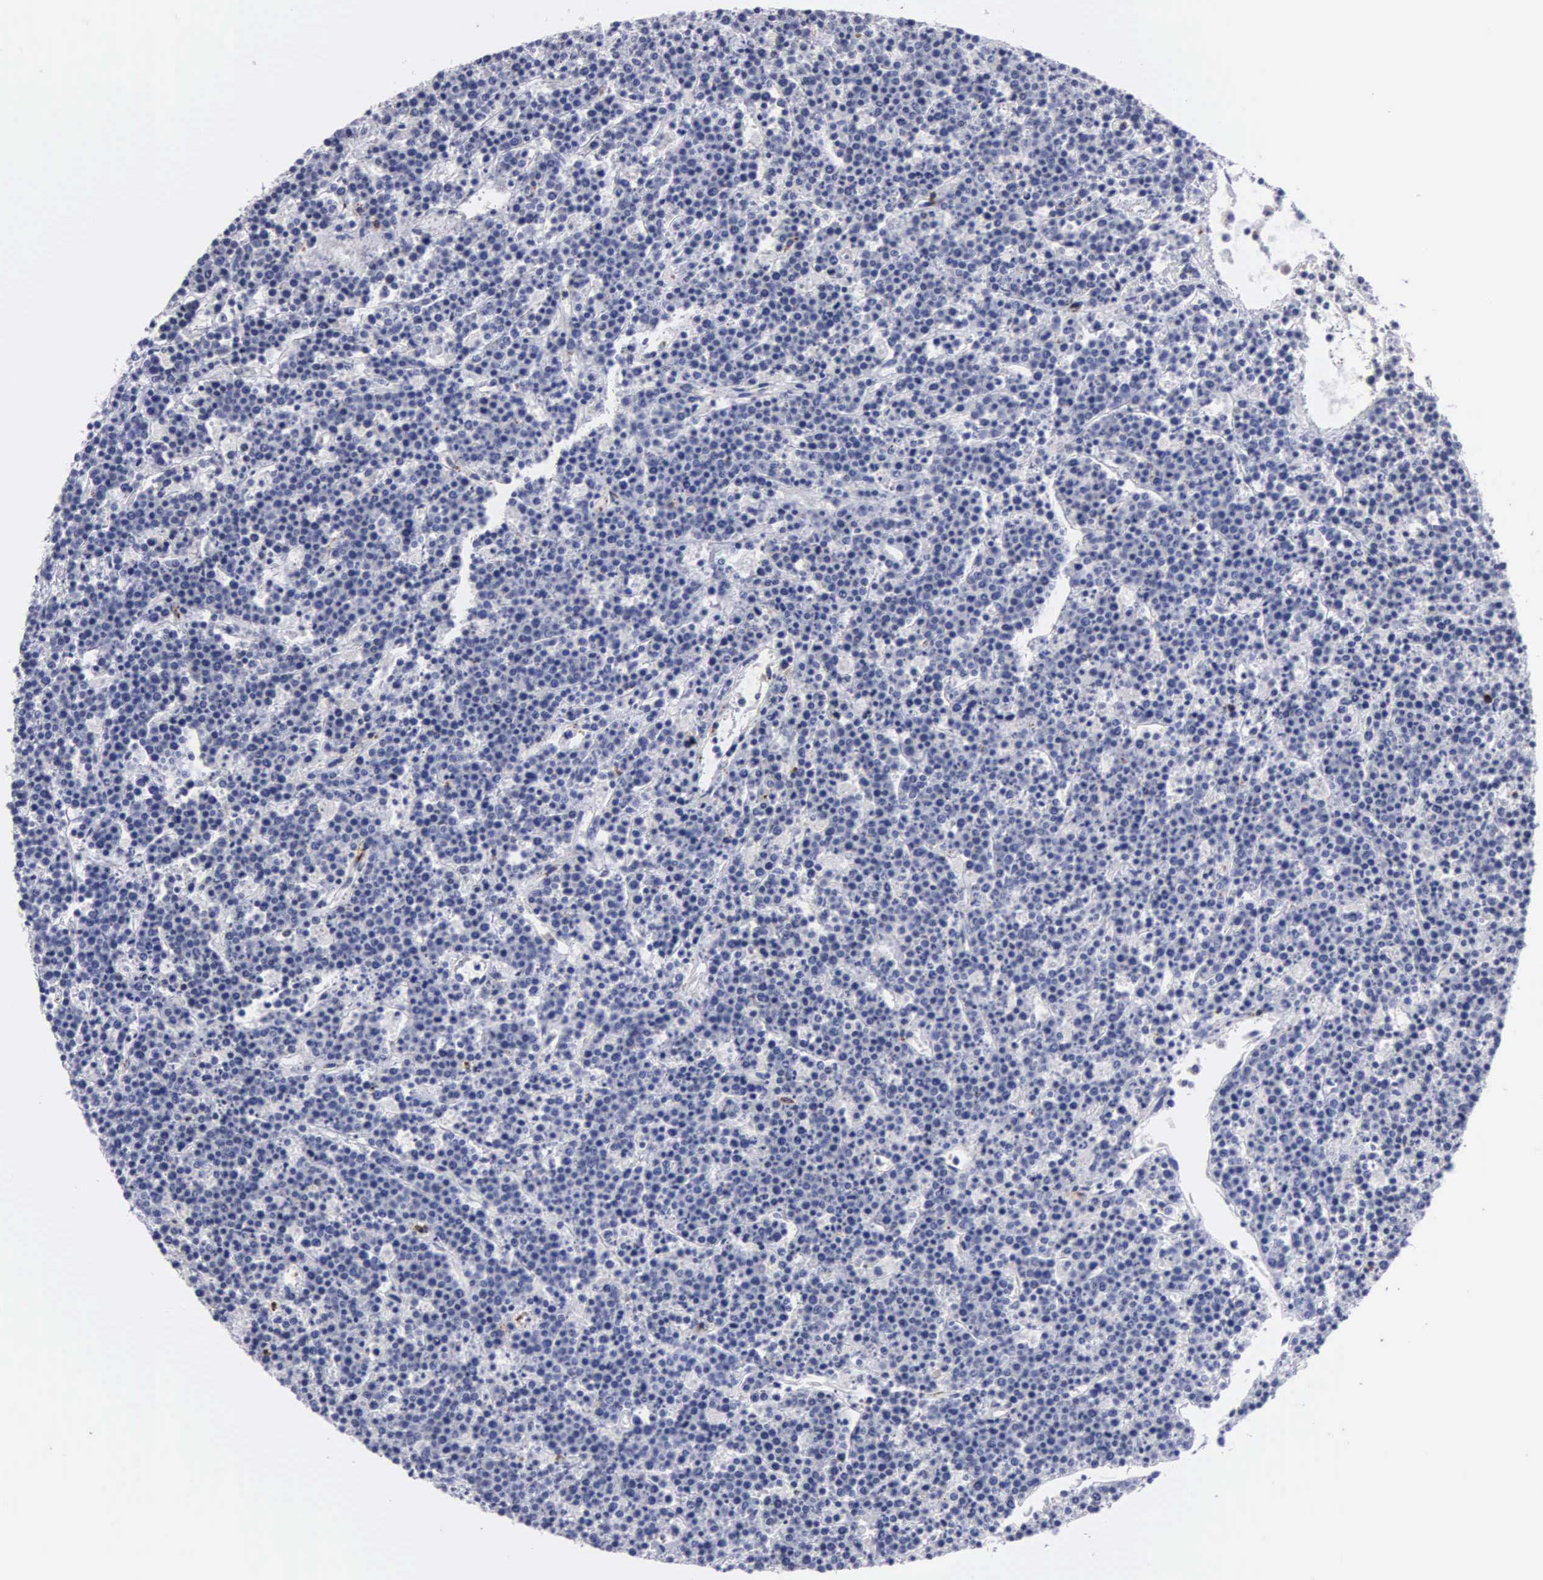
{"staining": {"intensity": "negative", "quantity": "none", "location": "none"}, "tissue": "lymphoma", "cell_type": "Tumor cells", "image_type": "cancer", "snomed": [{"axis": "morphology", "description": "Malignant lymphoma, non-Hodgkin's type, High grade"}, {"axis": "topography", "description": "Ovary"}], "caption": "This image is of lymphoma stained with immunohistochemistry (IHC) to label a protein in brown with the nuclei are counter-stained blue. There is no expression in tumor cells.", "gene": "CTSH", "patient": {"sex": "female", "age": 56}}